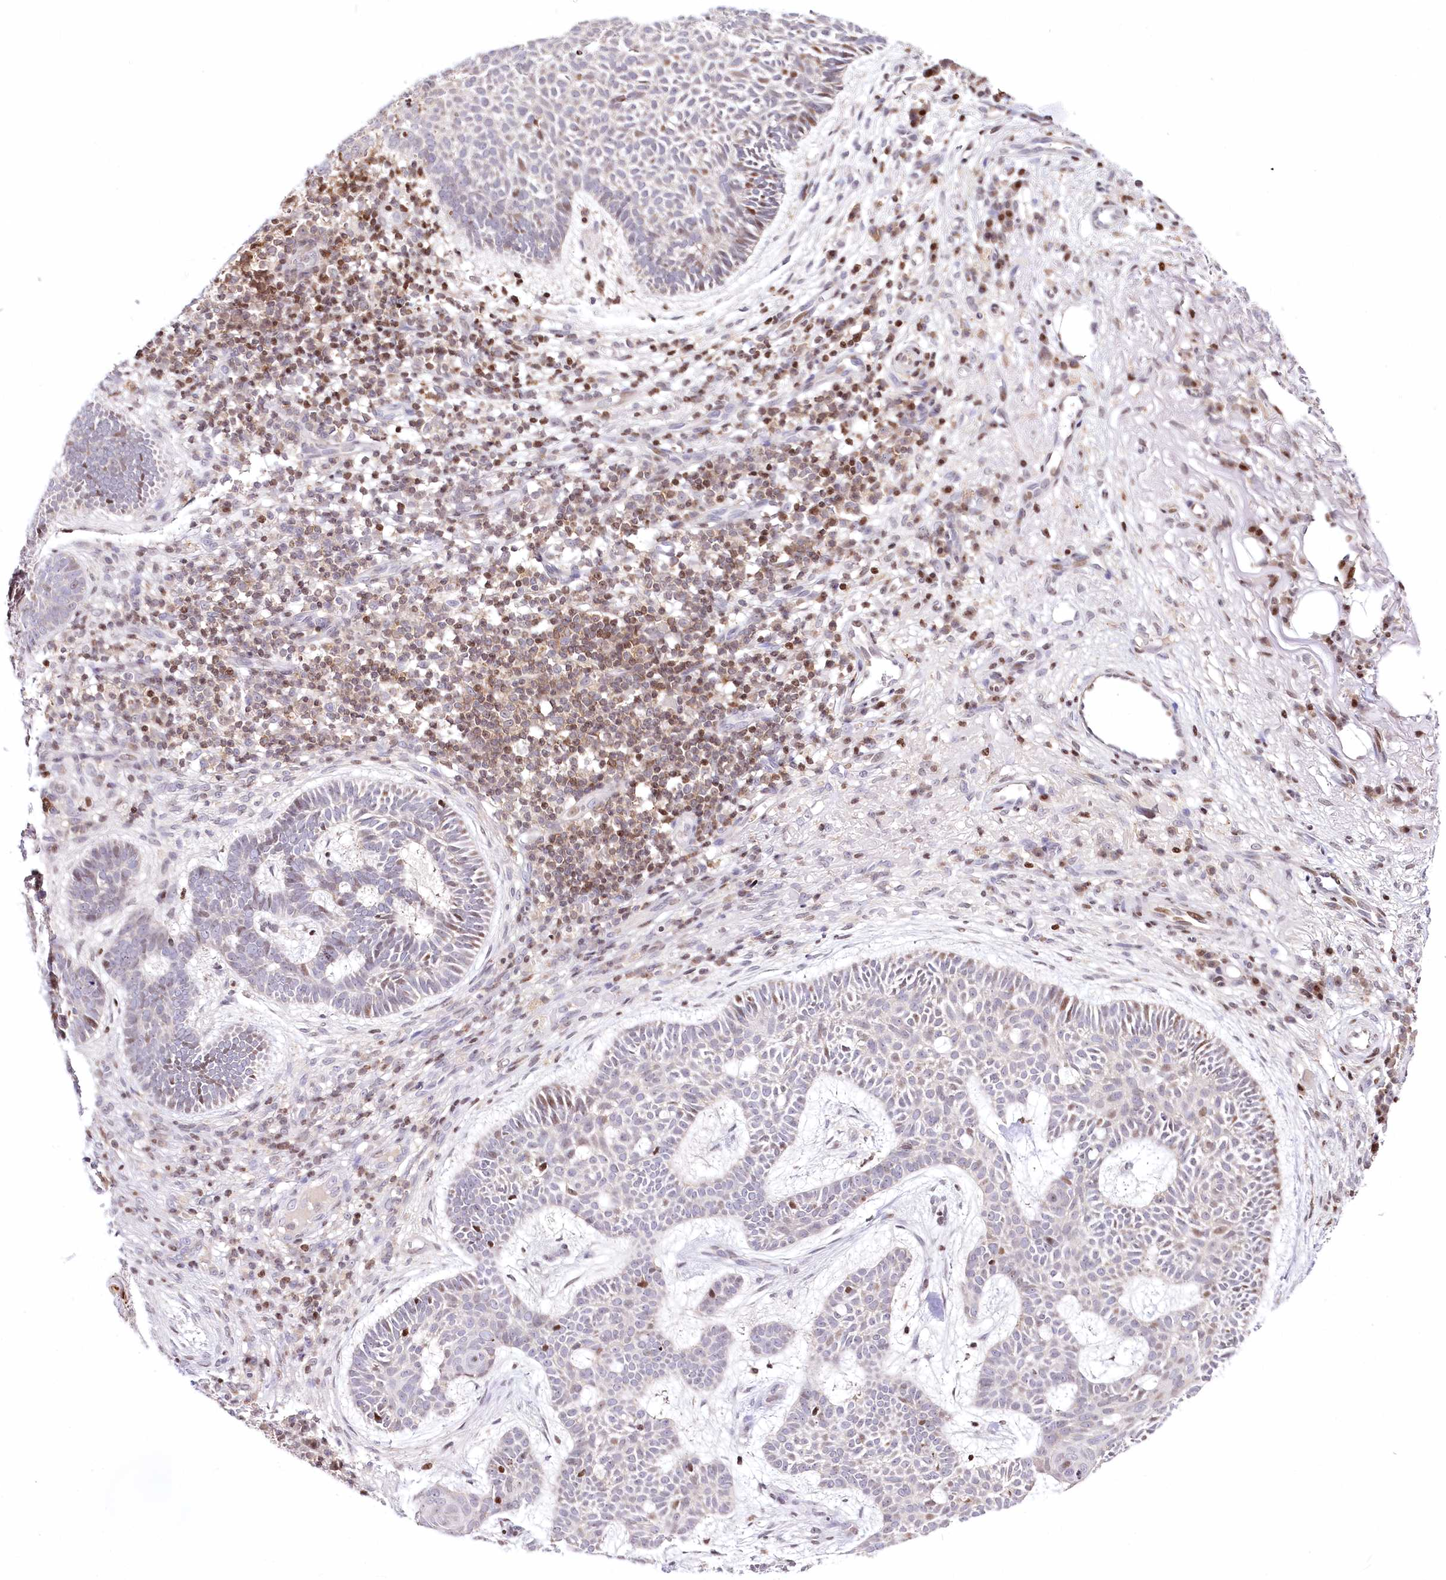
{"staining": {"intensity": "negative", "quantity": "none", "location": "none"}, "tissue": "skin cancer", "cell_type": "Tumor cells", "image_type": "cancer", "snomed": [{"axis": "morphology", "description": "Basal cell carcinoma"}, {"axis": "topography", "description": "Skin"}], "caption": "Immunohistochemistry (IHC) image of neoplastic tissue: skin cancer stained with DAB (3,3'-diaminobenzidine) demonstrates no significant protein expression in tumor cells.", "gene": "ZFYVE27", "patient": {"sex": "male", "age": 85}}